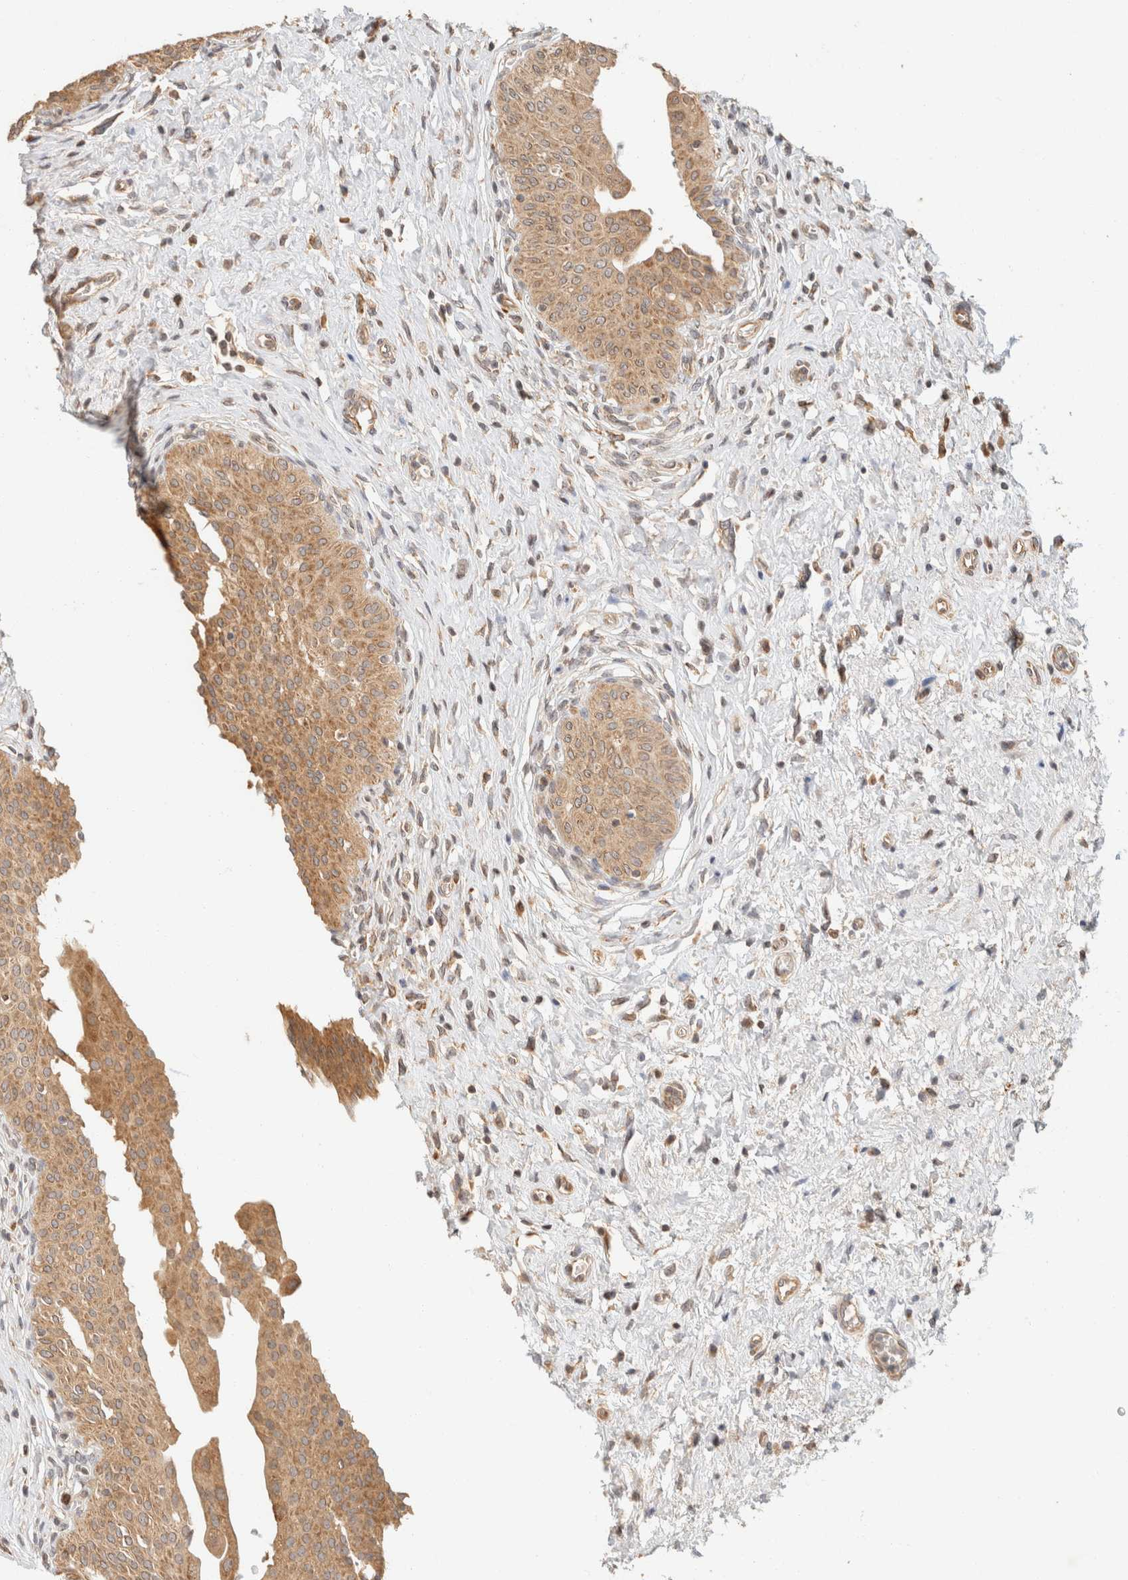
{"staining": {"intensity": "moderate", "quantity": ">75%", "location": "cytoplasmic/membranous"}, "tissue": "urinary bladder", "cell_type": "Urothelial cells", "image_type": "normal", "snomed": [{"axis": "morphology", "description": "Normal tissue, NOS"}, {"axis": "topography", "description": "Urinary bladder"}], "caption": "Immunohistochemistry (DAB) staining of normal human urinary bladder exhibits moderate cytoplasmic/membranous protein positivity in about >75% of urothelial cells. (IHC, brightfield microscopy, high magnification).", "gene": "TACC1", "patient": {"sex": "male", "age": 46}}